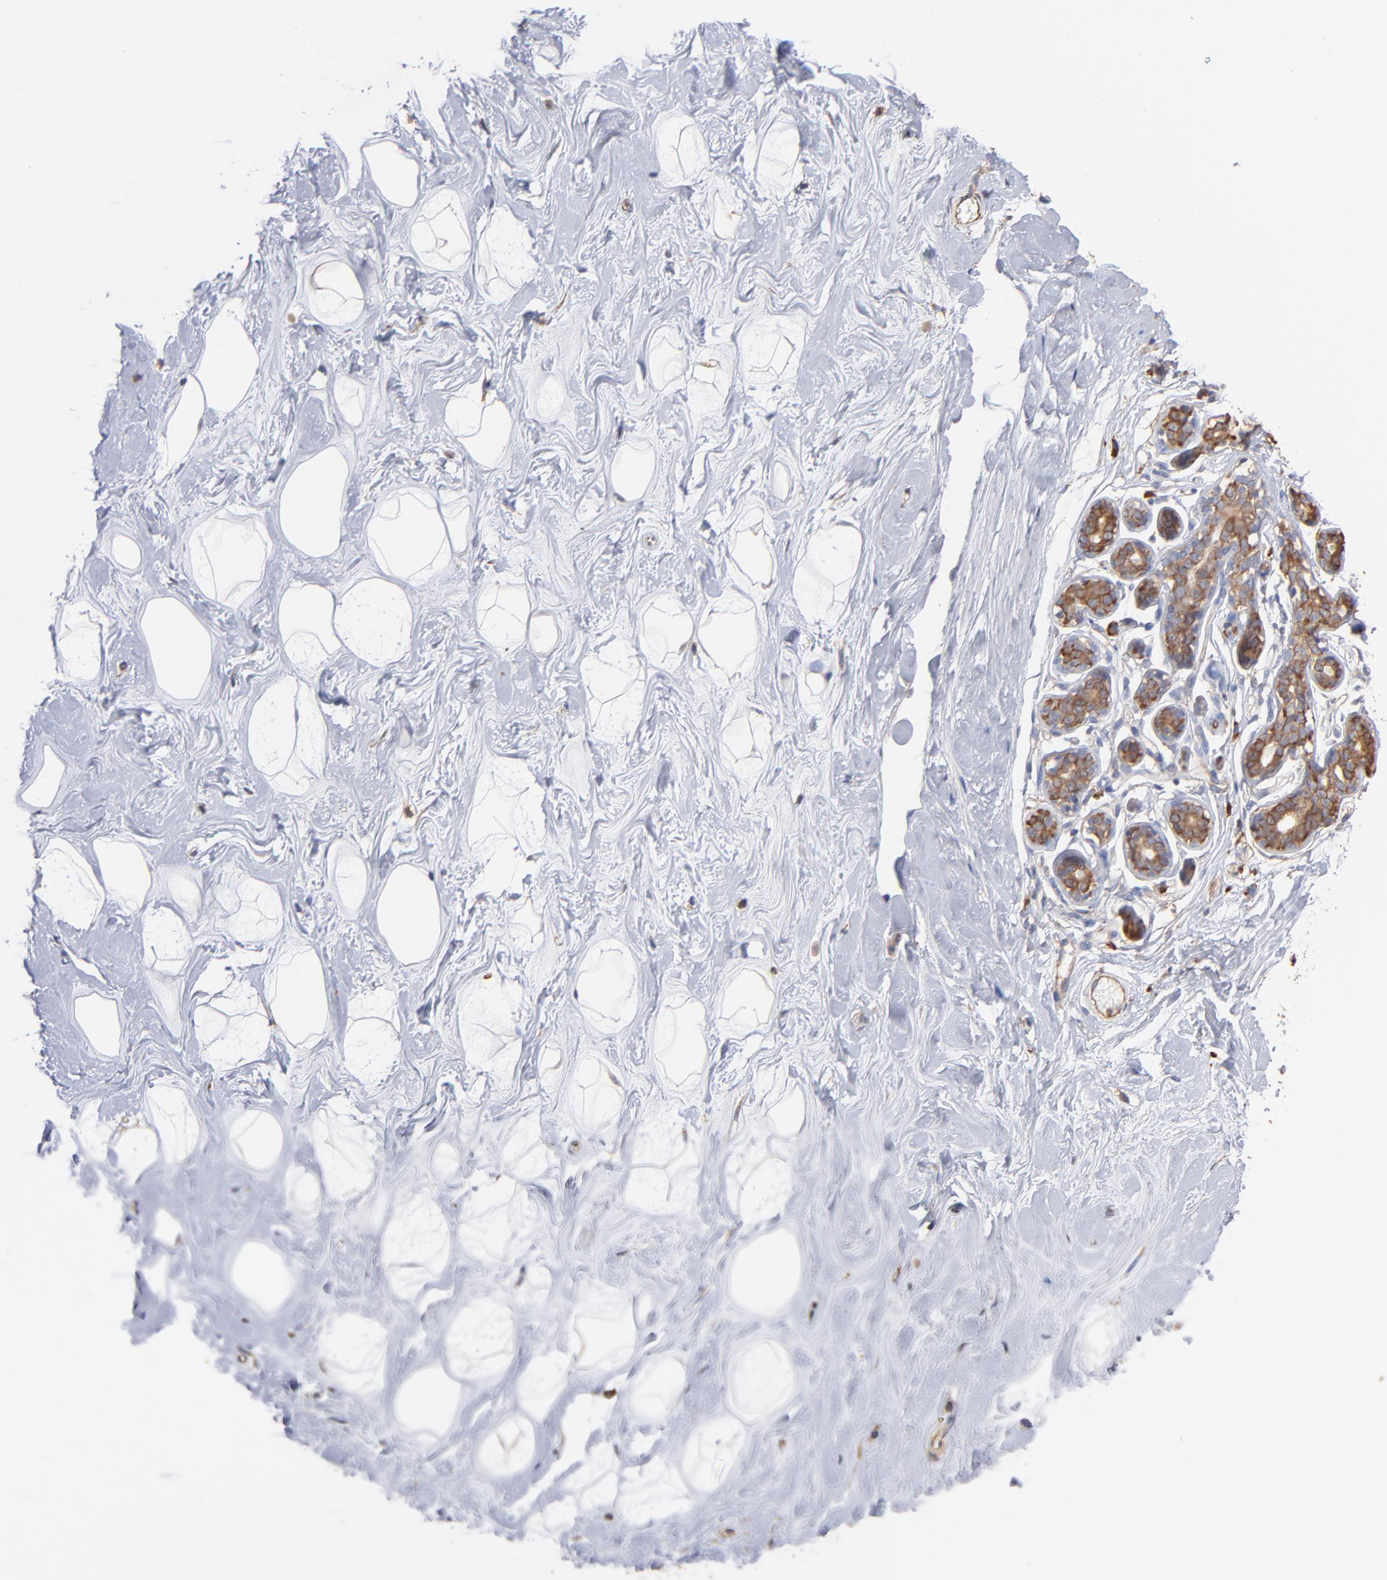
{"staining": {"intensity": "weak", "quantity": "25%-75%", "location": "cytoplasmic/membranous"}, "tissue": "breast", "cell_type": "Adipocytes", "image_type": "normal", "snomed": [{"axis": "morphology", "description": "Normal tissue, NOS"}, {"axis": "topography", "description": "Breast"}], "caption": "A histopathology image showing weak cytoplasmic/membranous staining in approximately 25%-75% of adipocytes in benign breast, as visualized by brown immunohistochemical staining.", "gene": "RPL9", "patient": {"sex": "female", "age": 23}}